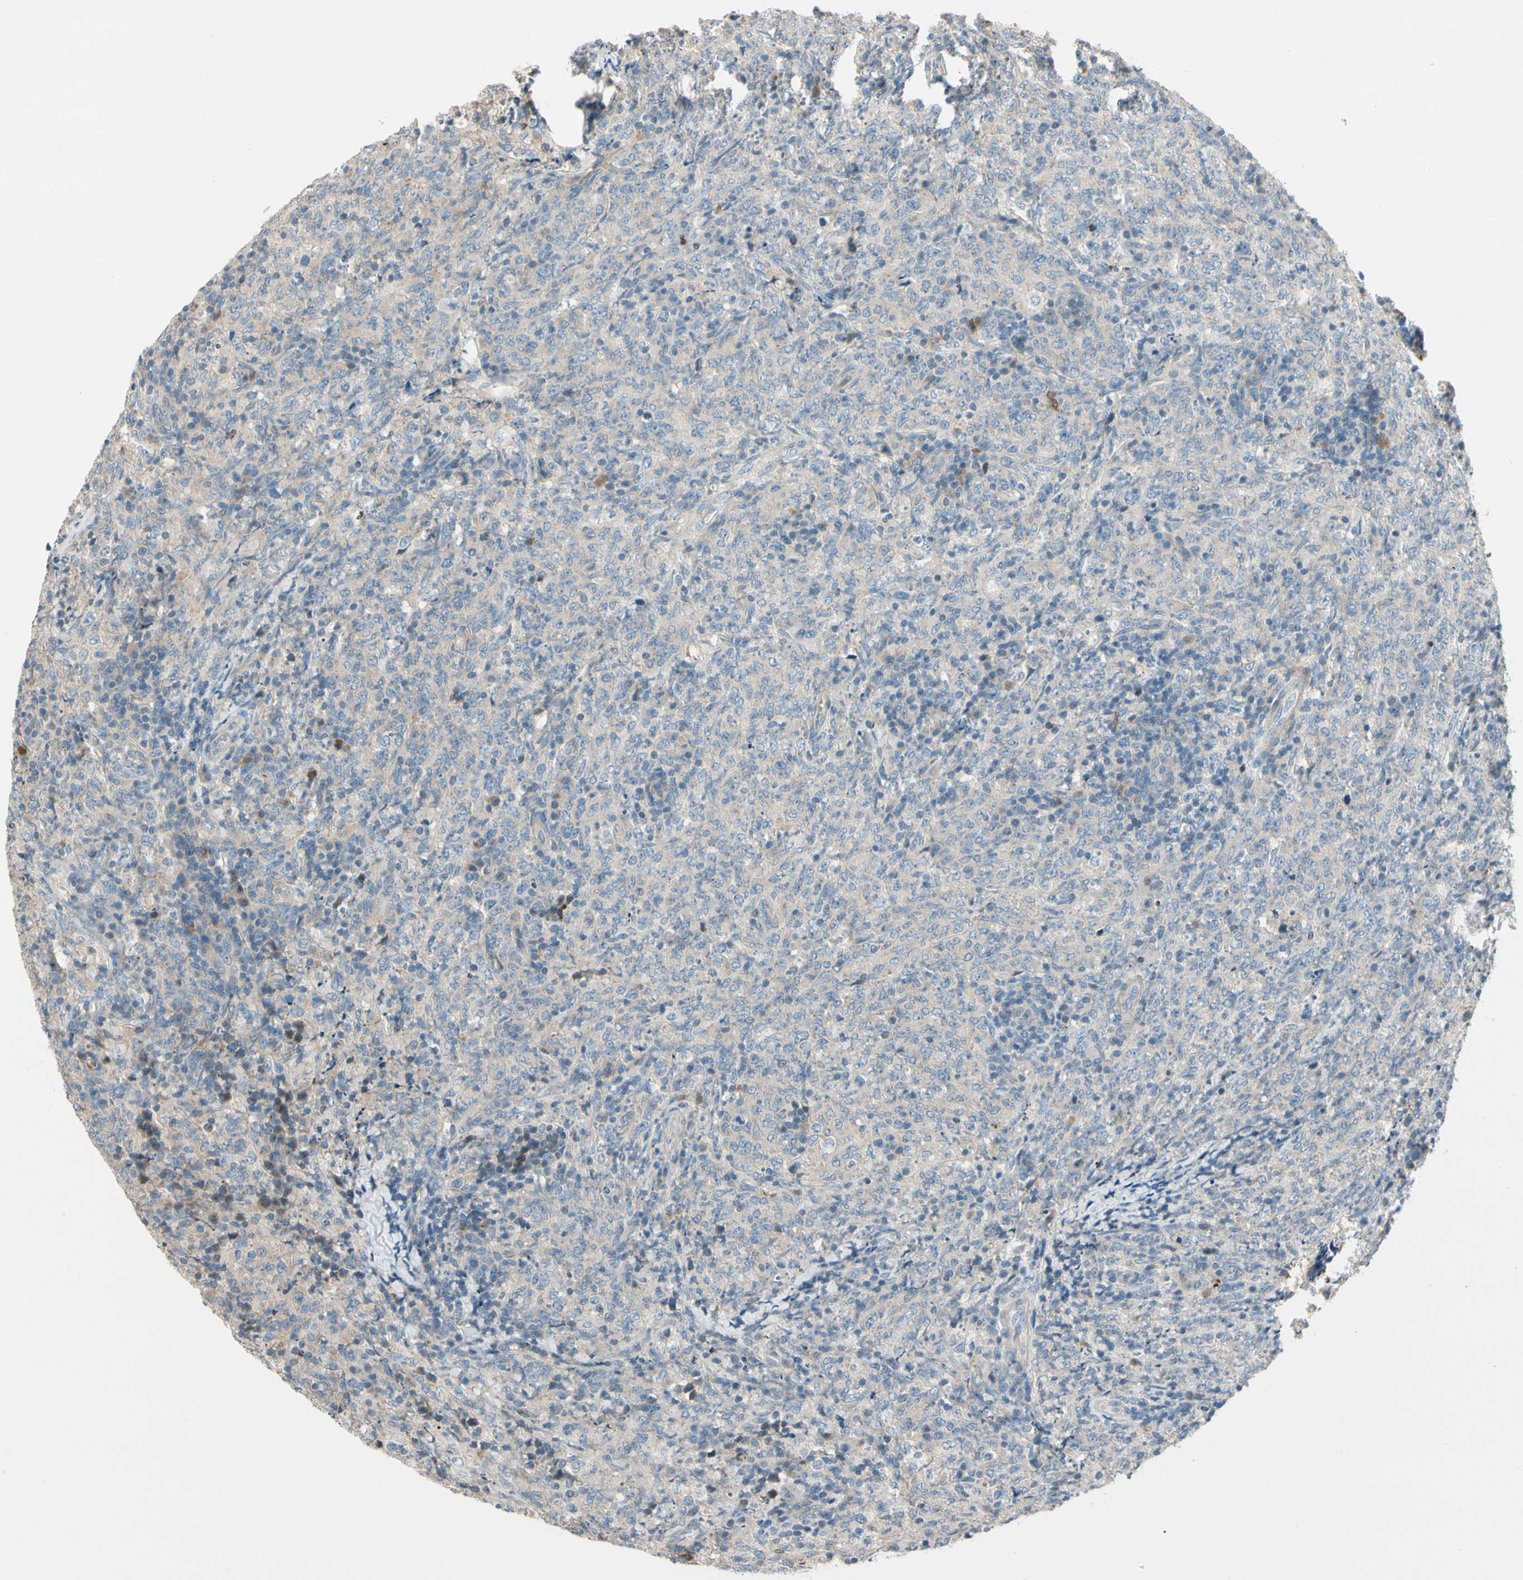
{"staining": {"intensity": "negative", "quantity": "none", "location": "none"}, "tissue": "lymphoma", "cell_type": "Tumor cells", "image_type": "cancer", "snomed": [{"axis": "morphology", "description": "Malignant lymphoma, non-Hodgkin's type, High grade"}, {"axis": "topography", "description": "Tonsil"}], "caption": "Tumor cells show no significant expression in lymphoma.", "gene": "CDH6", "patient": {"sex": "female", "age": 36}}